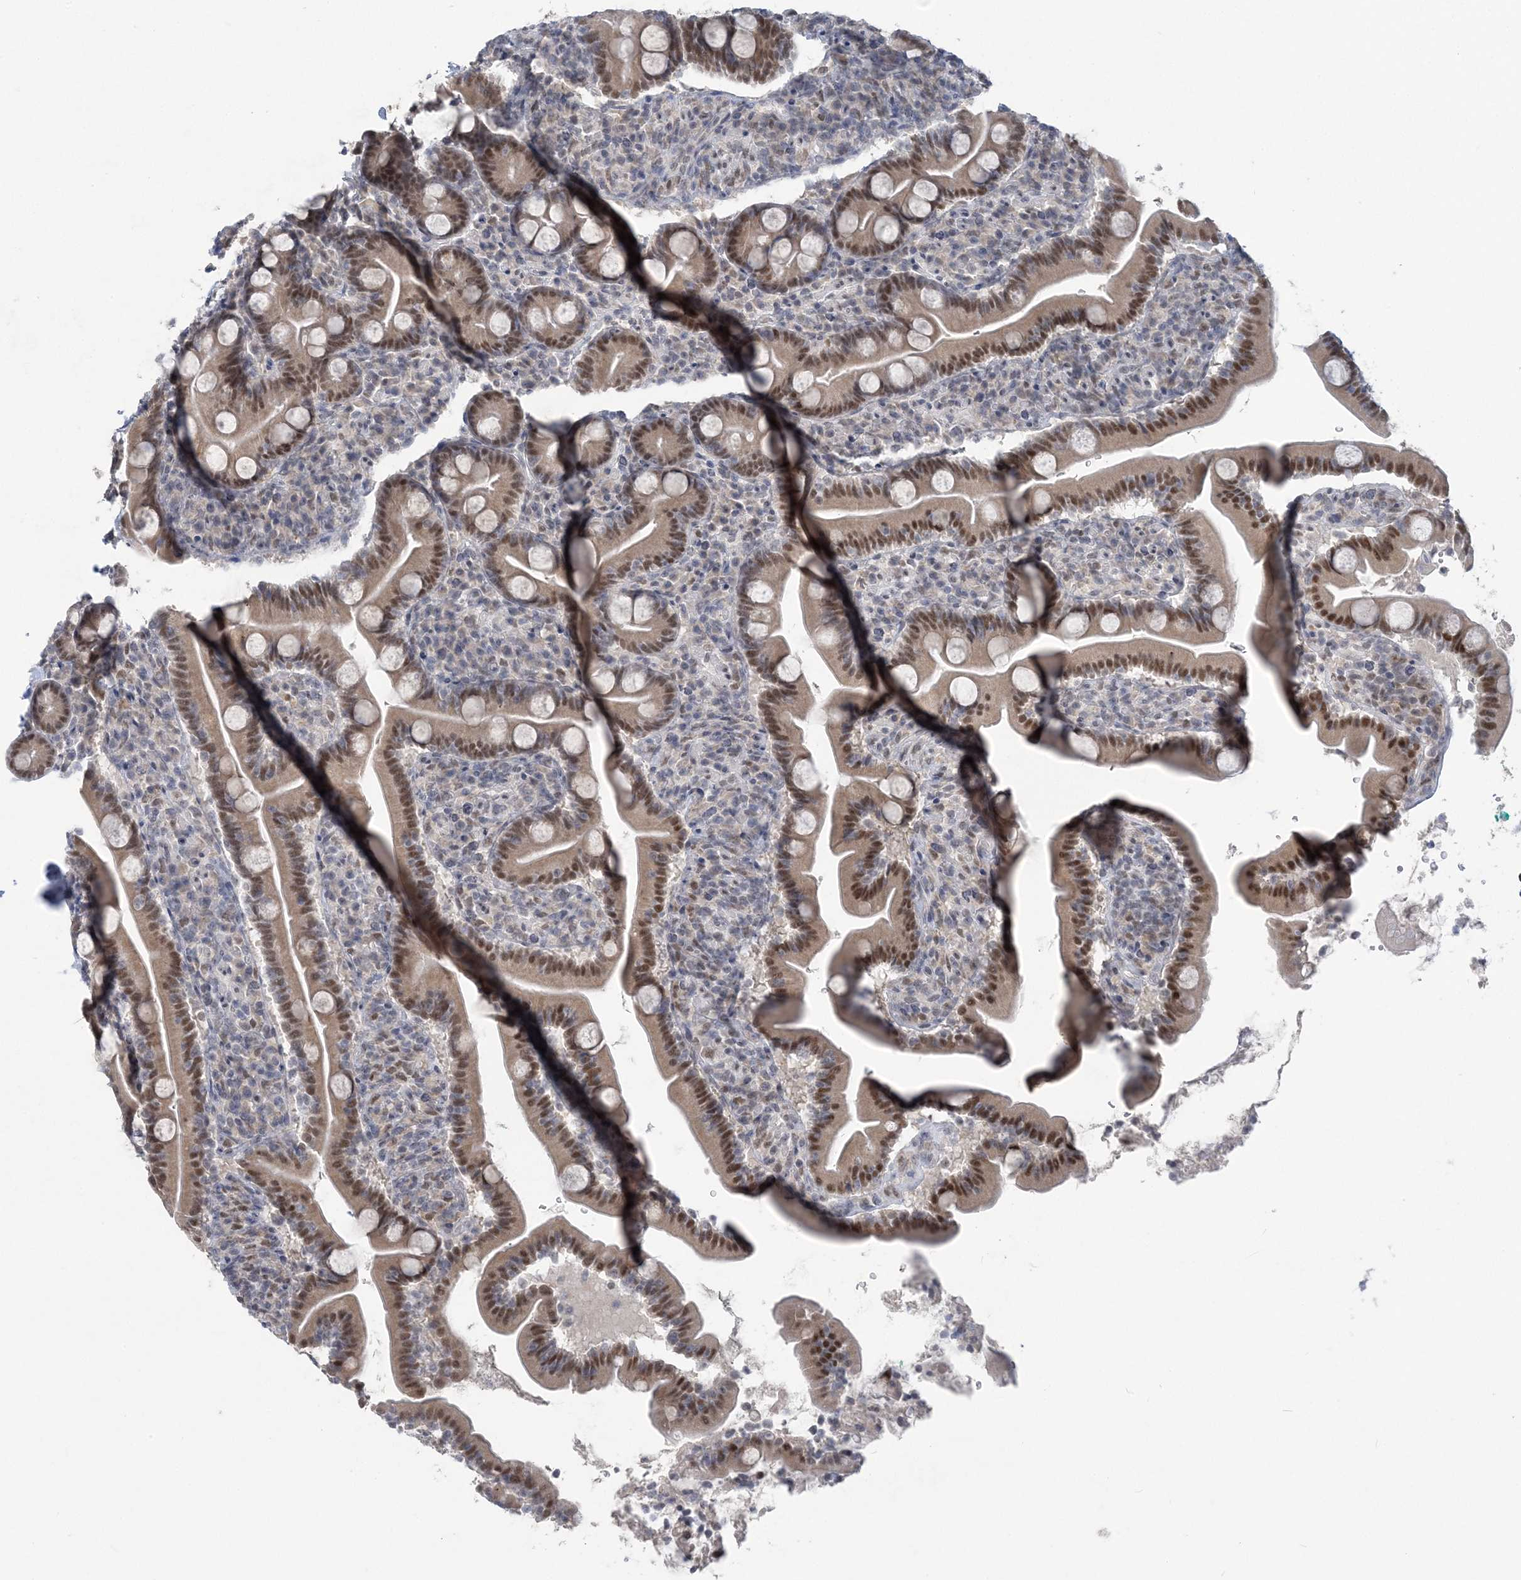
{"staining": {"intensity": "moderate", "quantity": ">75%", "location": "nuclear"}, "tissue": "duodenum", "cell_type": "Glandular cells", "image_type": "normal", "snomed": [{"axis": "morphology", "description": "Normal tissue, NOS"}, {"axis": "topography", "description": "Duodenum"}], "caption": "Immunohistochemical staining of normal duodenum shows moderate nuclear protein positivity in about >75% of glandular cells.", "gene": "ZBTB7A", "patient": {"sex": "male", "age": 35}}